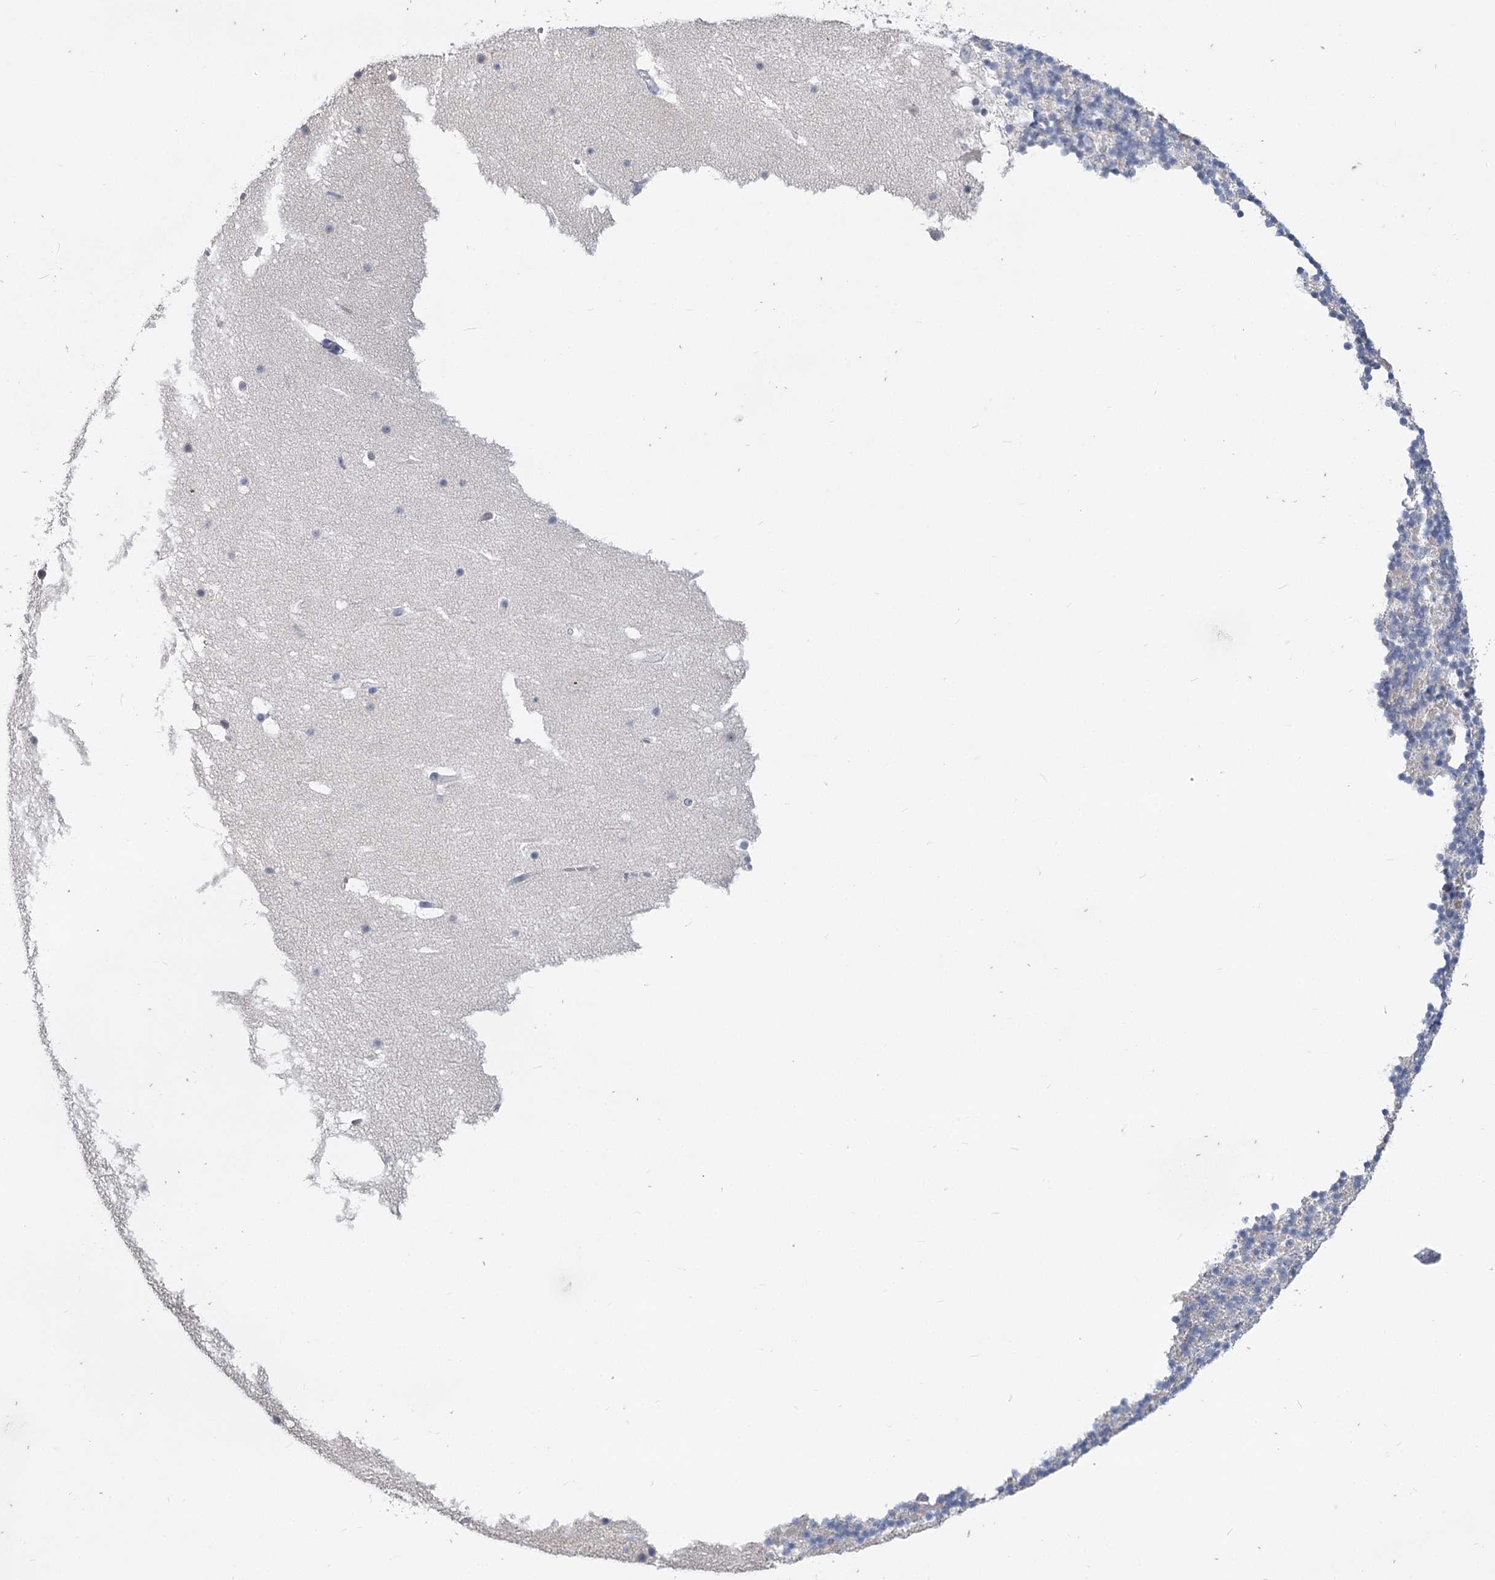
{"staining": {"intensity": "negative", "quantity": "none", "location": "none"}, "tissue": "cerebellum", "cell_type": "Cells in granular layer", "image_type": "normal", "snomed": [{"axis": "morphology", "description": "Normal tissue, NOS"}, {"axis": "topography", "description": "Cerebellum"}], "caption": "This is a photomicrograph of IHC staining of normal cerebellum, which shows no positivity in cells in granular layer. (DAB IHC, high magnification).", "gene": "SLC9A3", "patient": {"sex": "male", "age": 57}}